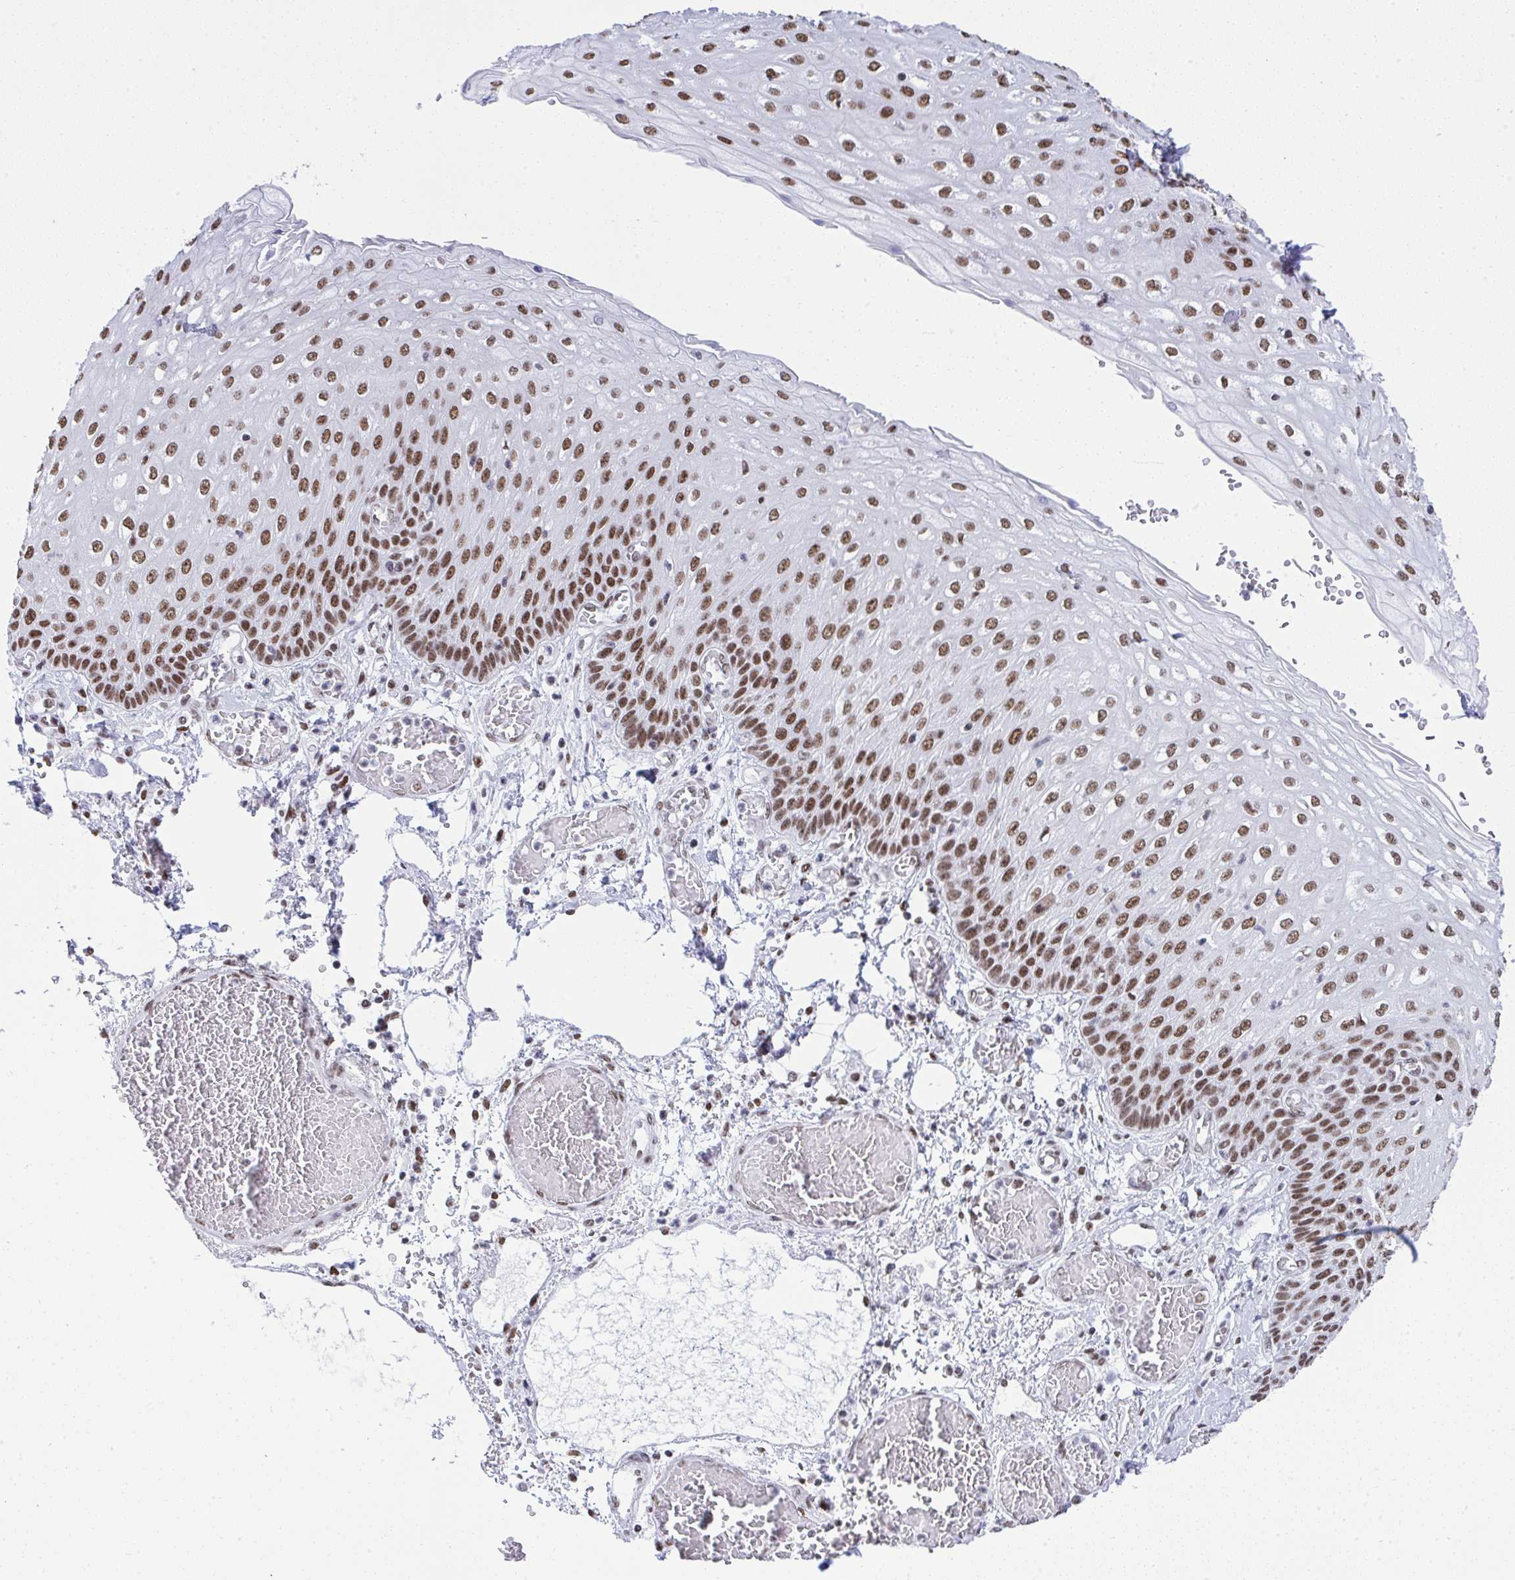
{"staining": {"intensity": "strong", "quantity": ">75%", "location": "nuclear"}, "tissue": "esophagus", "cell_type": "Squamous epithelial cells", "image_type": "normal", "snomed": [{"axis": "morphology", "description": "Normal tissue, NOS"}, {"axis": "morphology", "description": "Adenocarcinoma, NOS"}, {"axis": "topography", "description": "Esophagus"}], "caption": "An IHC histopathology image of unremarkable tissue is shown. Protein staining in brown highlights strong nuclear positivity in esophagus within squamous epithelial cells.", "gene": "DDX52", "patient": {"sex": "male", "age": 81}}